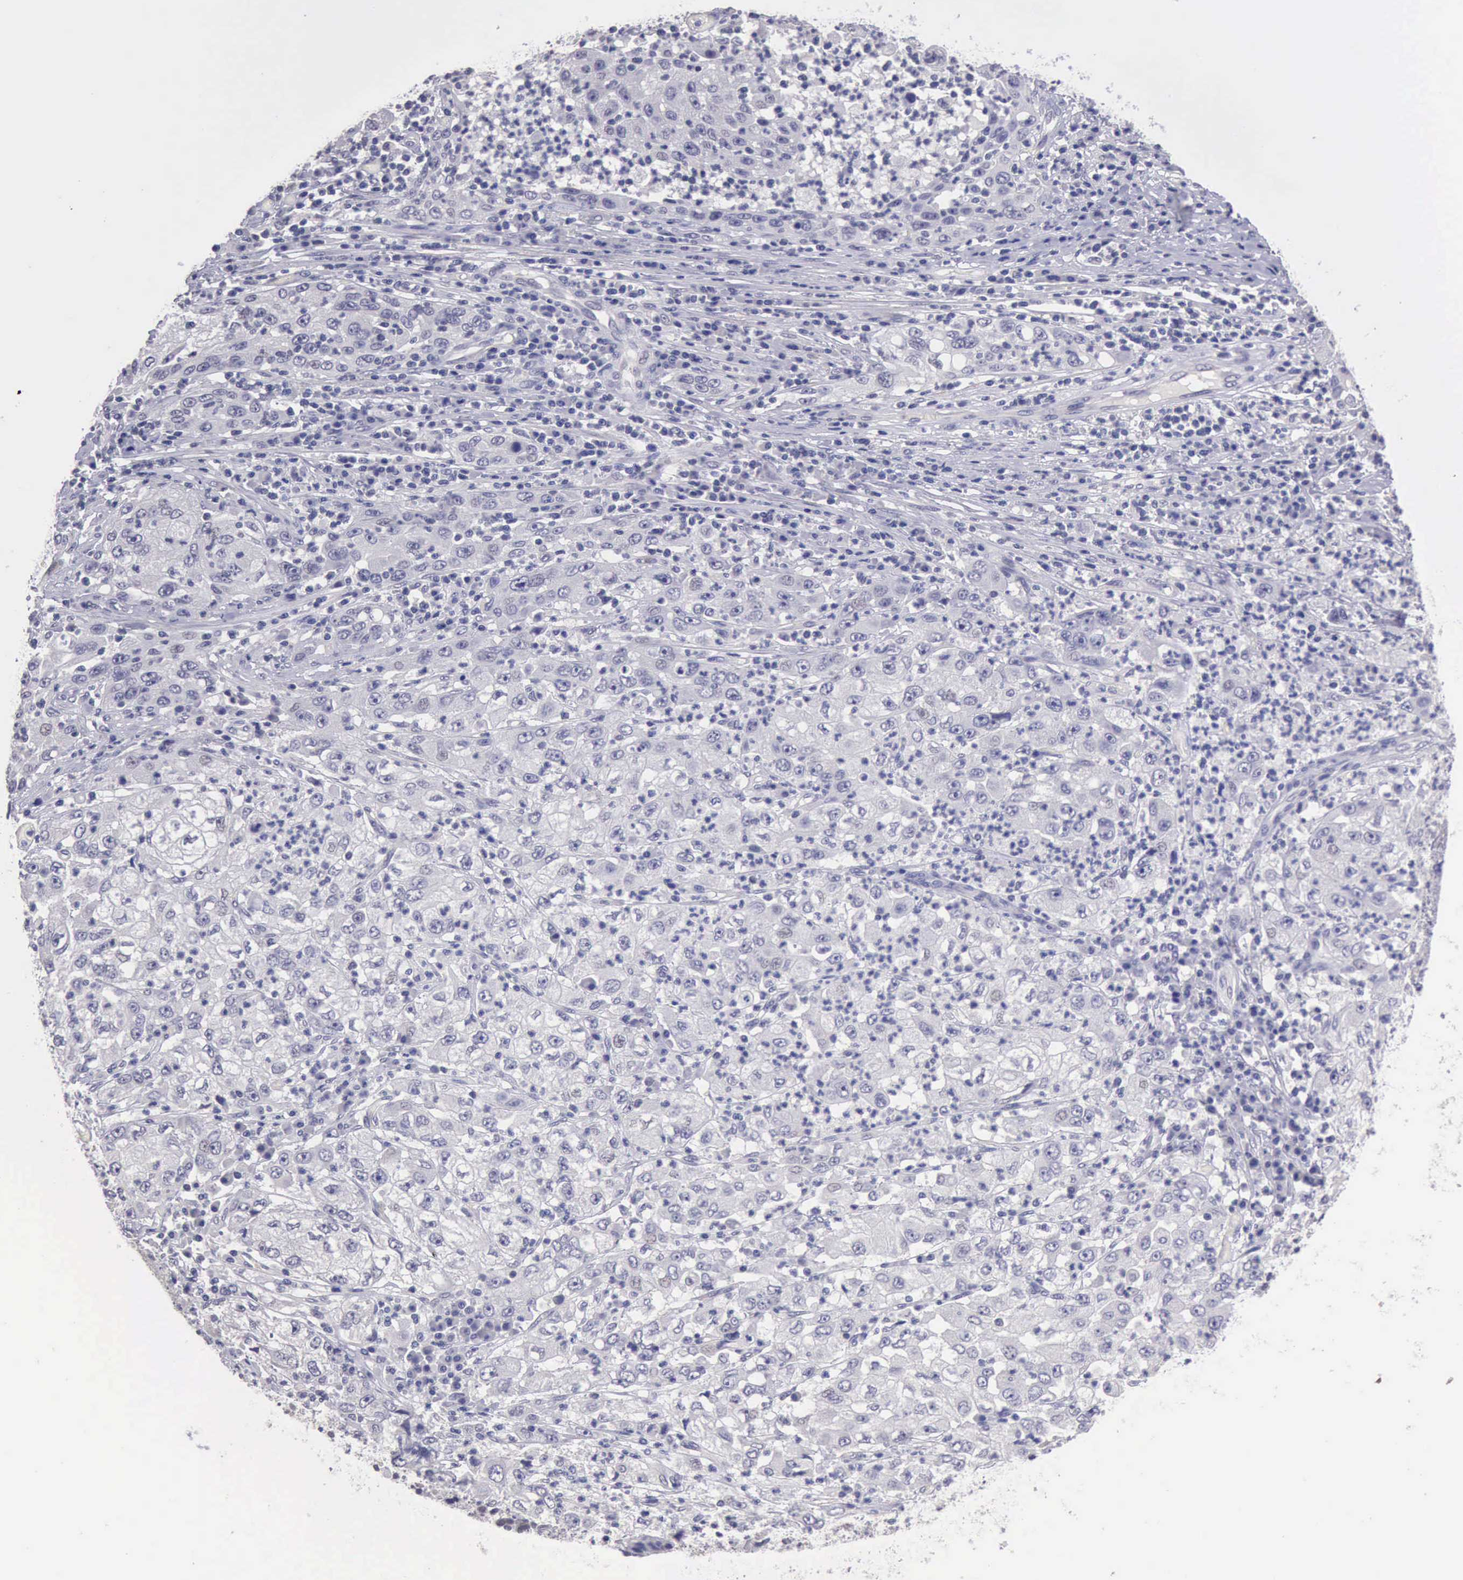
{"staining": {"intensity": "negative", "quantity": "none", "location": "none"}, "tissue": "cervical cancer", "cell_type": "Tumor cells", "image_type": "cancer", "snomed": [{"axis": "morphology", "description": "Squamous cell carcinoma, NOS"}, {"axis": "topography", "description": "Cervix"}], "caption": "Tumor cells are negative for protein expression in human cervical cancer (squamous cell carcinoma).", "gene": "KCND1", "patient": {"sex": "female", "age": 36}}